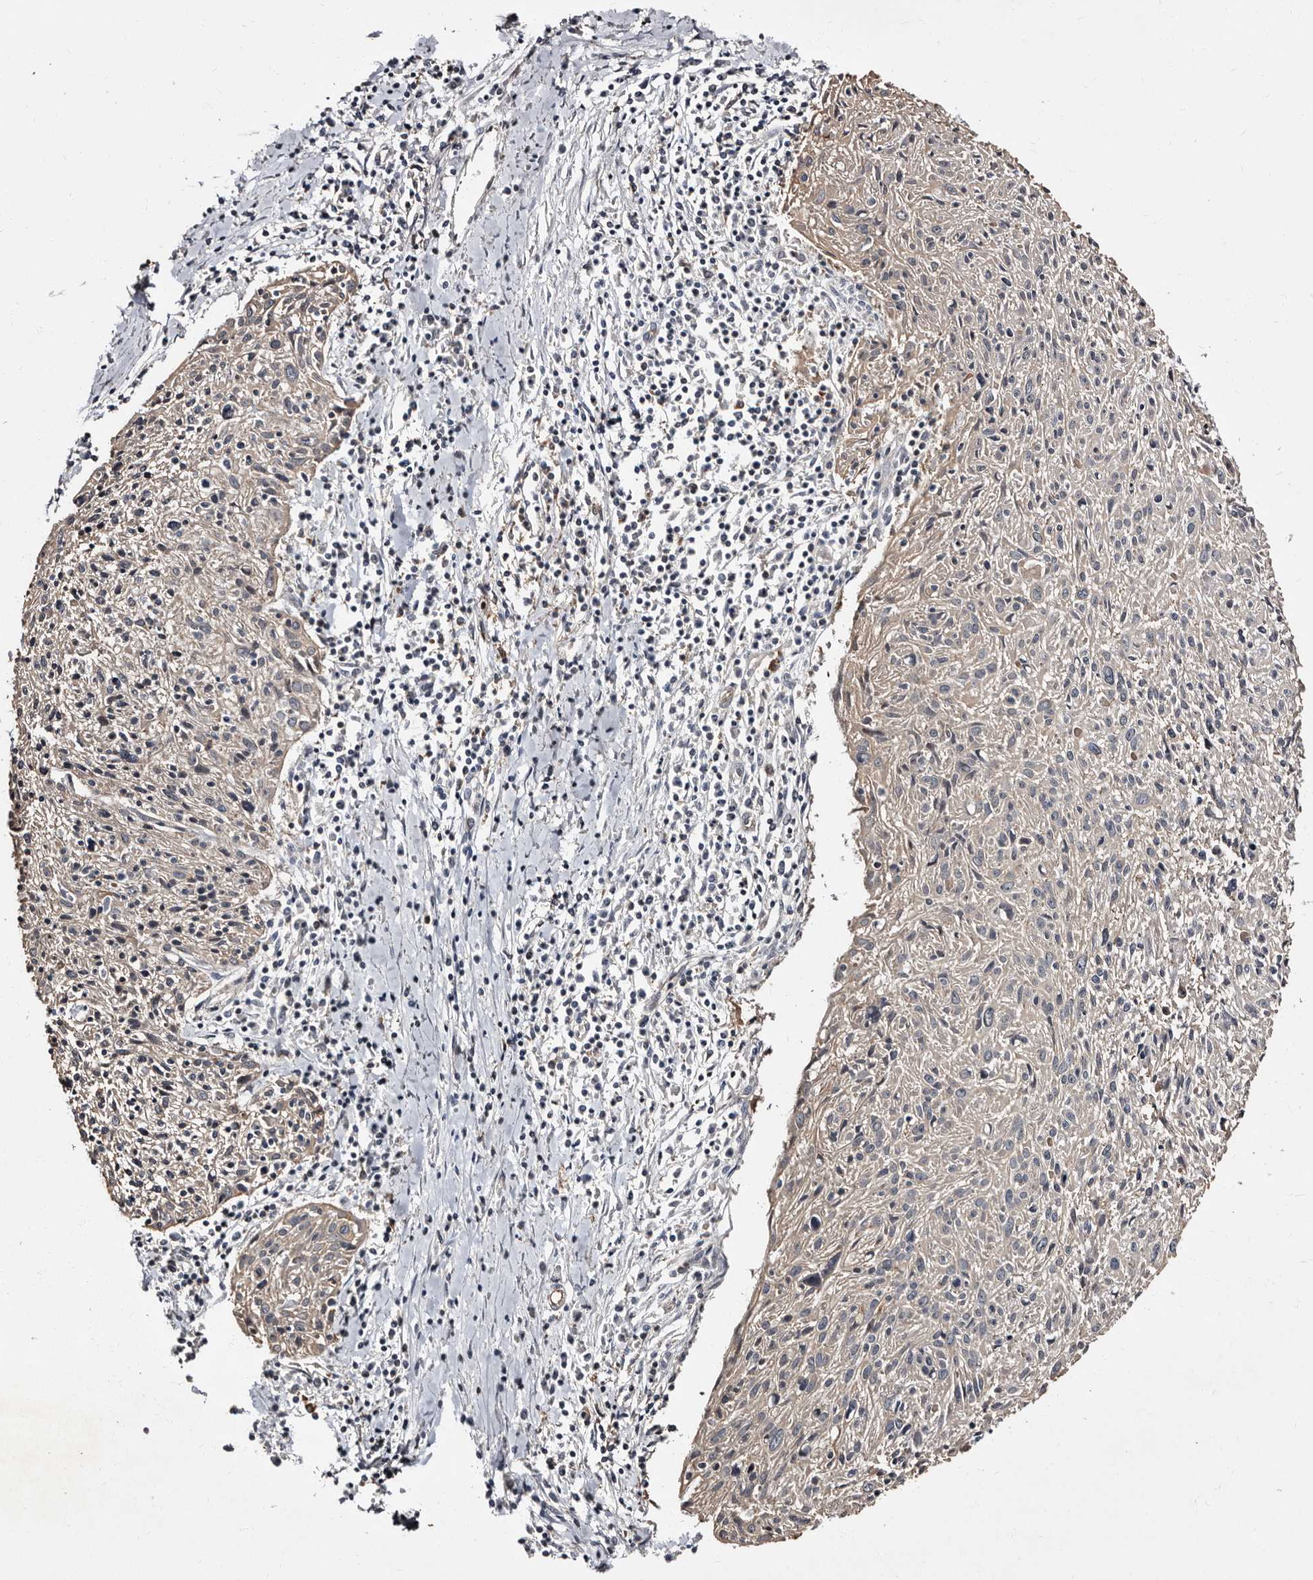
{"staining": {"intensity": "negative", "quantity": "none", "location": "none"}, "tissue": "cervical cancer", "cell_type": "Tumor cells", "image_type": "cancer", "snomed": [{"axis": "morphology", "description": "Squamous cell carcinoma, NOS"}, {"axis": "topography", "description": "Cervix"}], "caption": "Immunohistochemistry of squamous cell carcinoma (cervical) demonstrates no staining in tumor cells.", "gene": "TBC1D22B", "patient": {"sex": "female", "age": 51}}